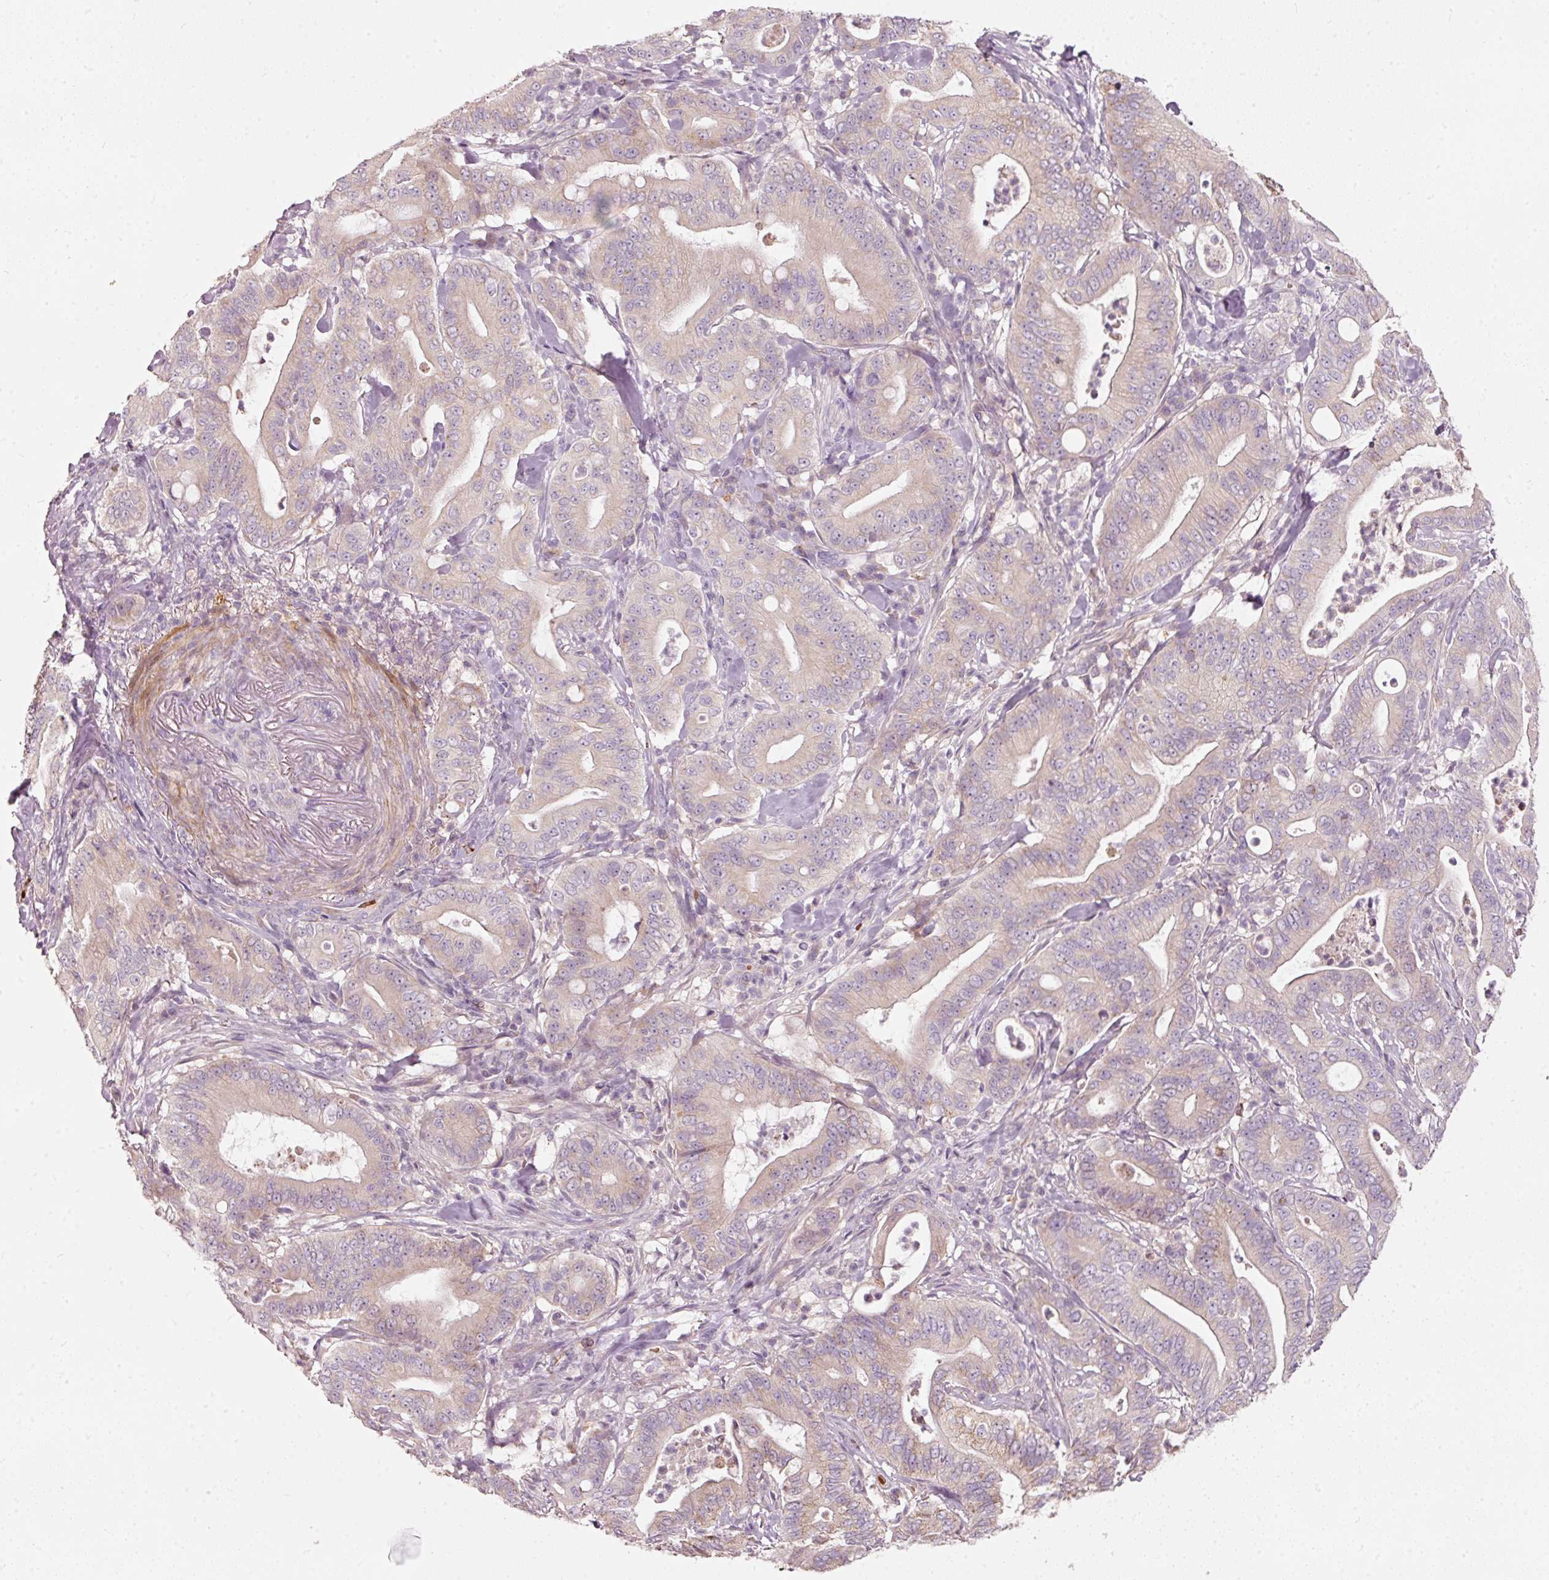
{"staining": {"intensity": "weak", "quantity": "<25%", "location": "cytoplasmic/membranous"}, "tissue": "pancreatic cancer", "cell_type": "Tumor cells", "image_type": "cancer", "snomed": [{"axis": "morphology", "description": "Adenocarcinoma, NOS"}, {"axis": "topography", "description": "Pancreas"}], "caption": "Tumor cells show no significant expression in adenocarcinoma (pancreatic).", "gene": "KLHL21", "patient": {"sex": "male", "age": 71}}